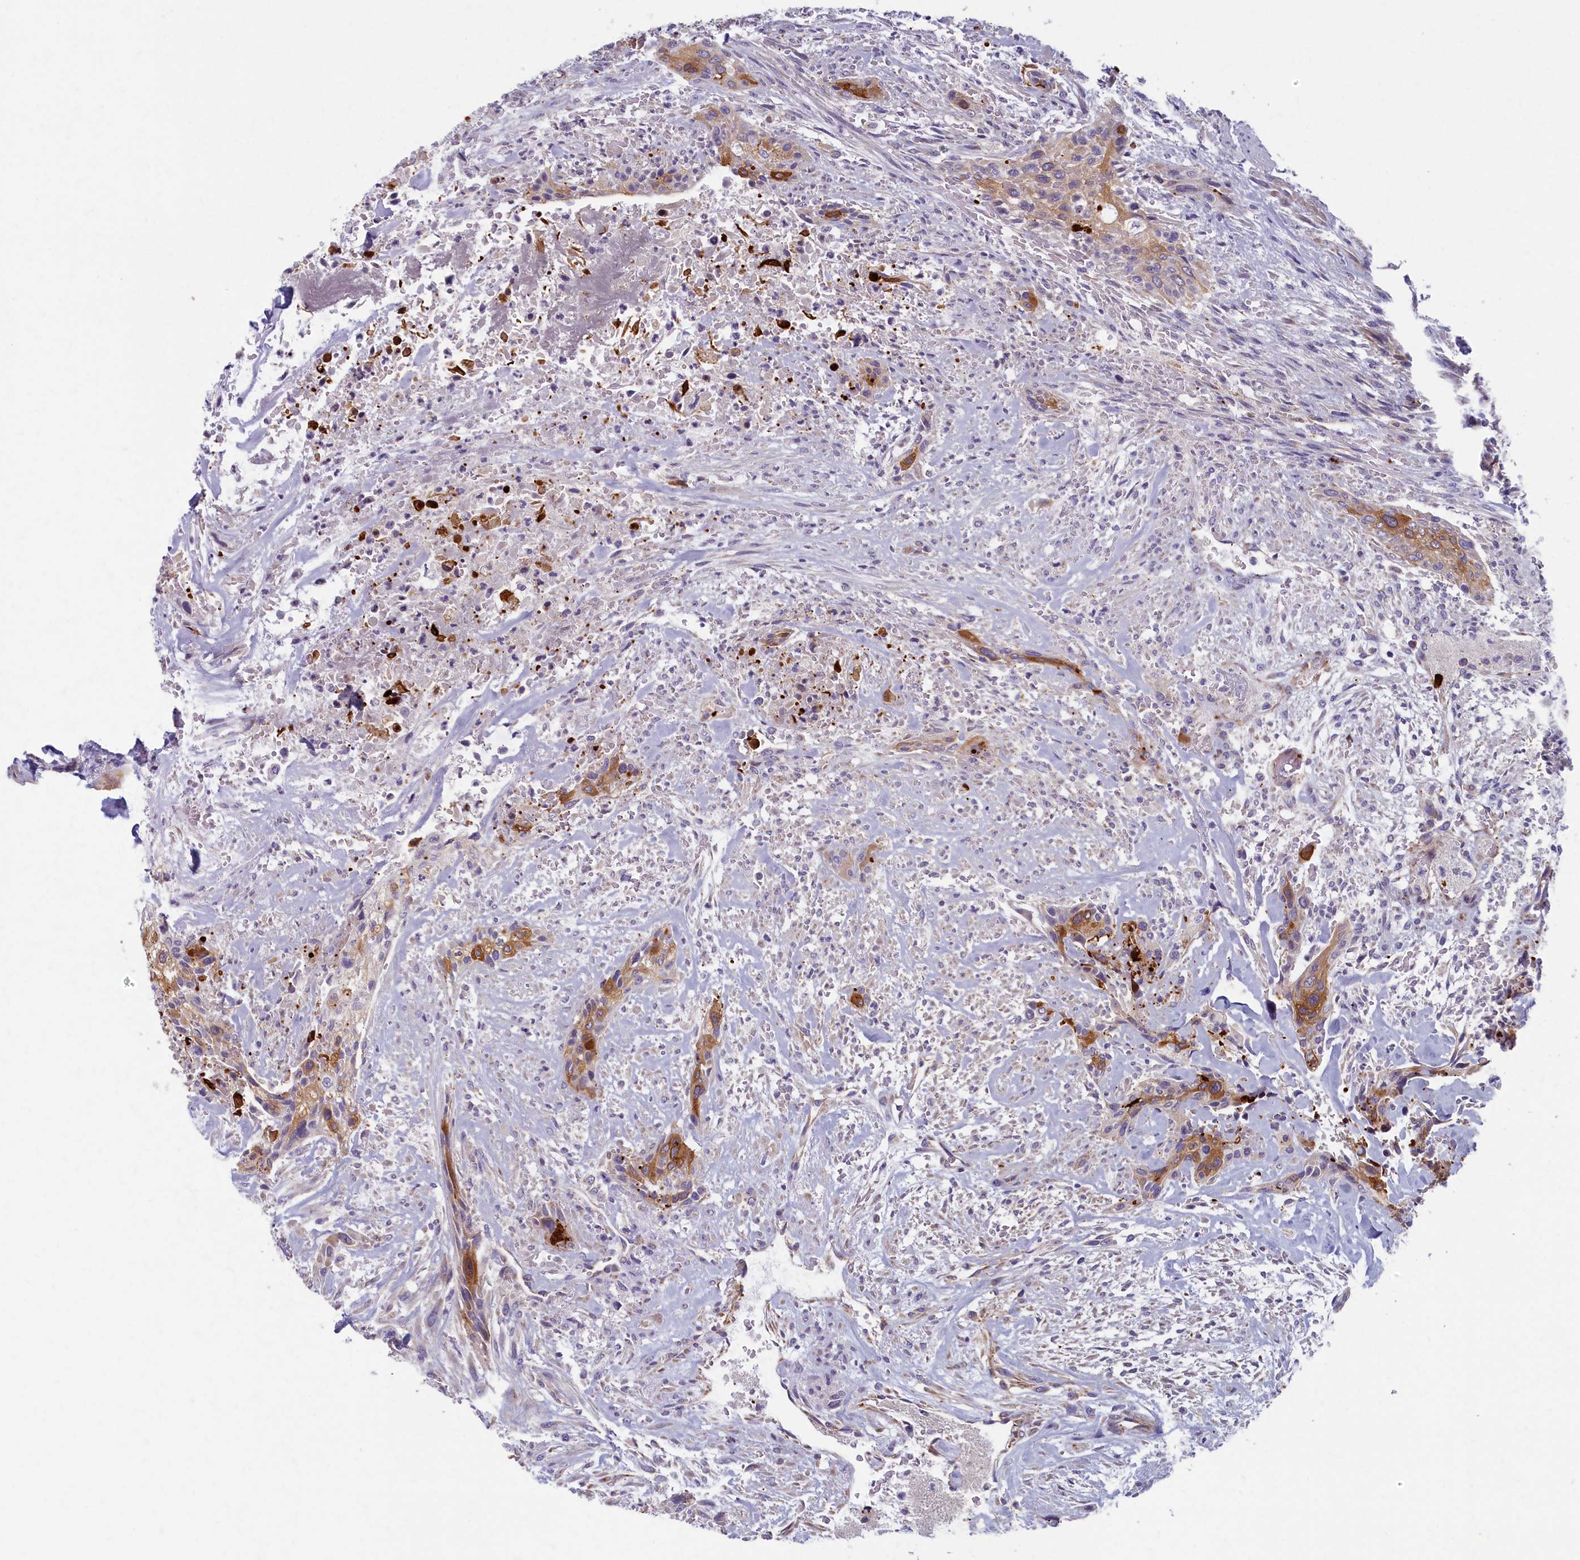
{"staining": {"intensity": "moderate", "quantity": ">75%", "location": "cytoplasmic/membranous"}, "tissue": "urothelial cancer", "cell_type": "Tumor cells", "image_type": "cancer", "snomed": [{"axis": "morphology", "description": "Urothelial carcinoma, High grade"}, {"axis": "topography", "description": "Urinary bladder"}], "caption": "An image of human urothelial cancer stained for a protein reveals moderate cytoplasmic/membranous brown staining in tumor cells. The staining was performed using DAB (3,3'-diaminobenzidine), with brown indicating positive protein expression. Nuclei are stained blue with hematoxylin.", "gene": "MRPS25", "patient": {"sex": "male", "age": 35}}